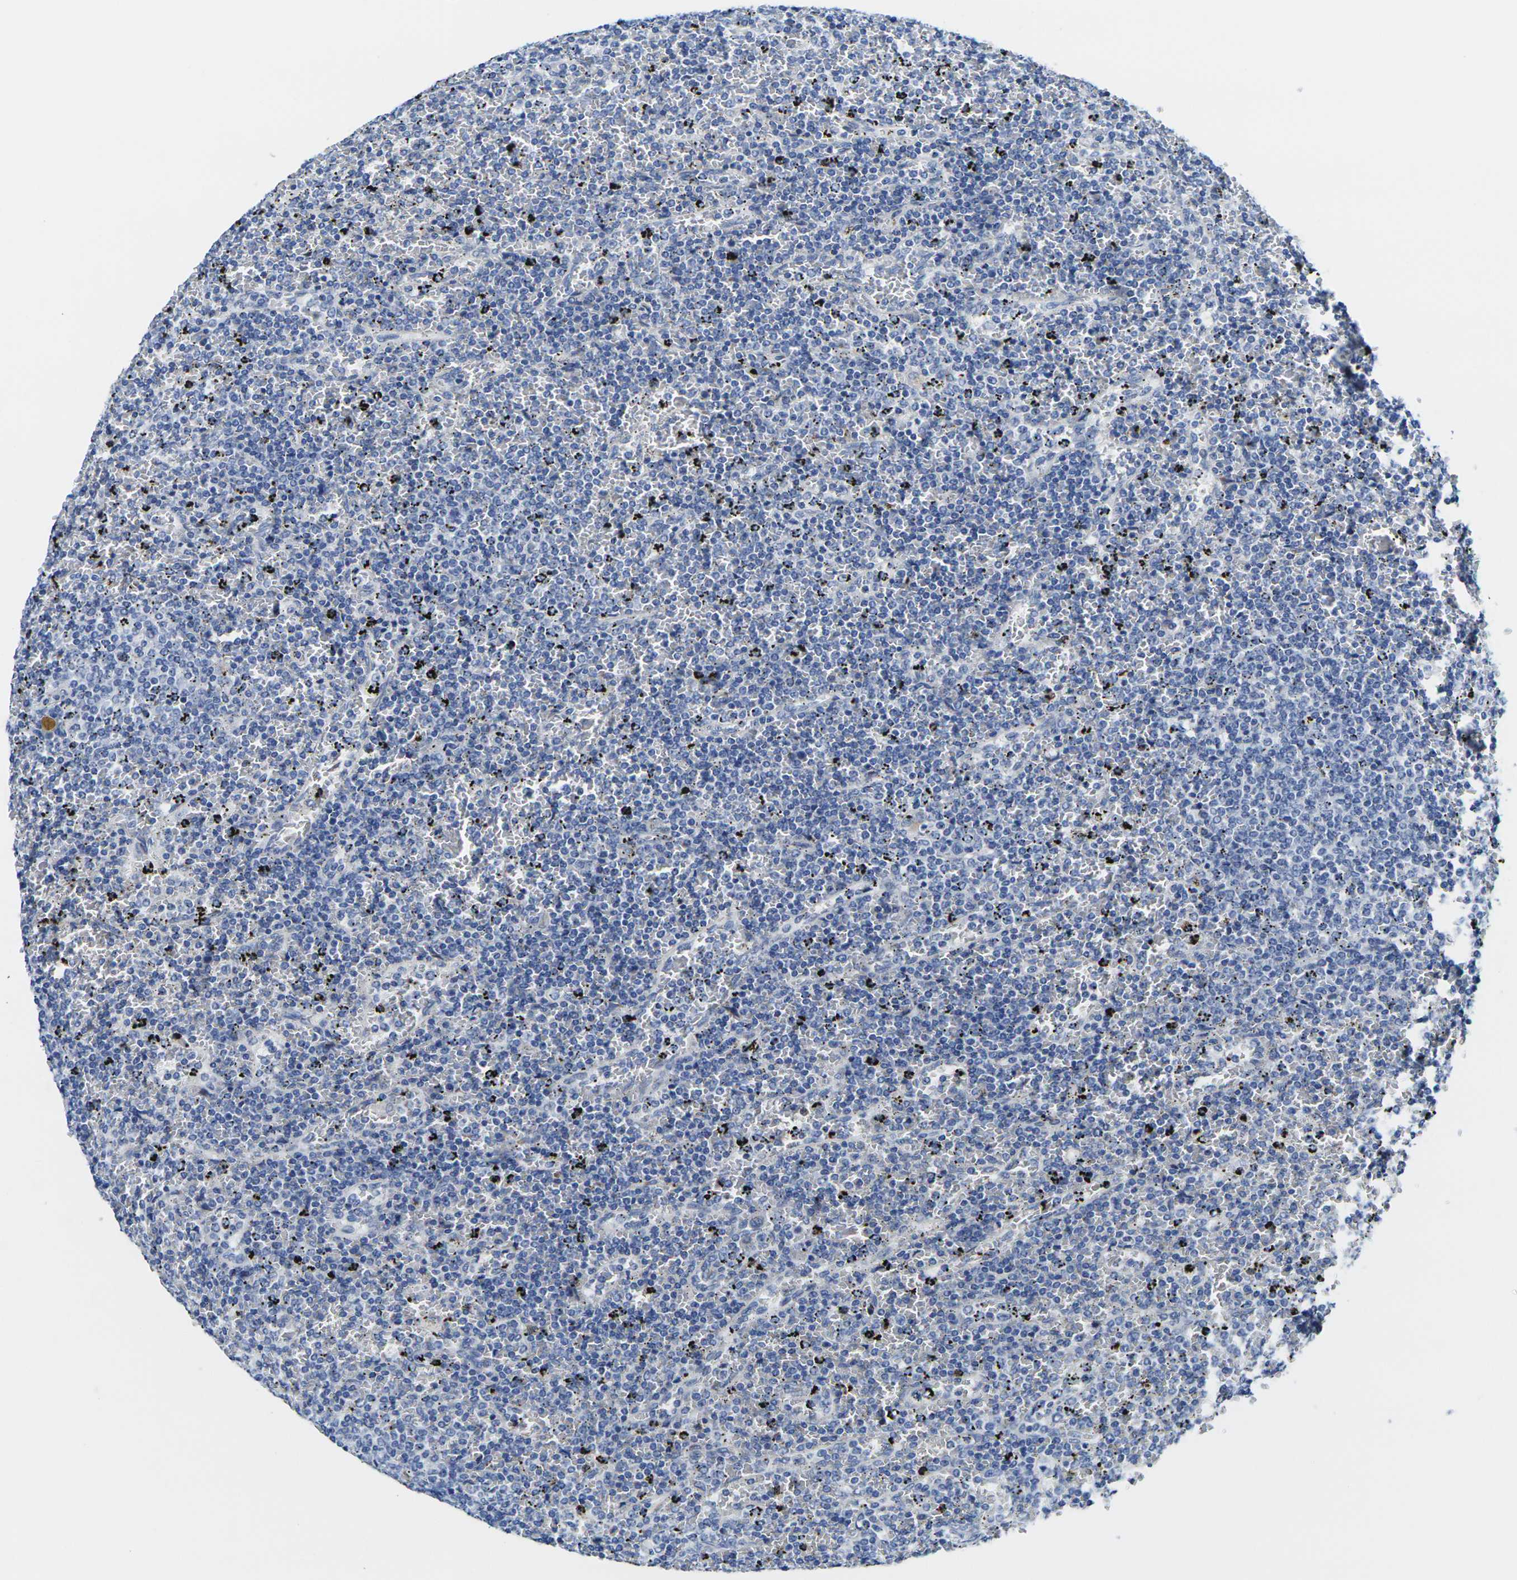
{"staining": {"intensity": "negative", "quantity": "none", "location": "none"}, "tissue": "lymphoma", "cell_type": "Tumor cells", "image_type": "cancer", "snomed": [{"axis": "morphology", "description": "Malignant lymphoma, non-Hodgkin's type, Low grade"}, {"axis": "topography", "description": "Spleen"}], "caption": "Tumor cells are negative for brown protein staining in lymphoma.", "gene": "CRK", "patient": {"sex": "female", "age": 77}}